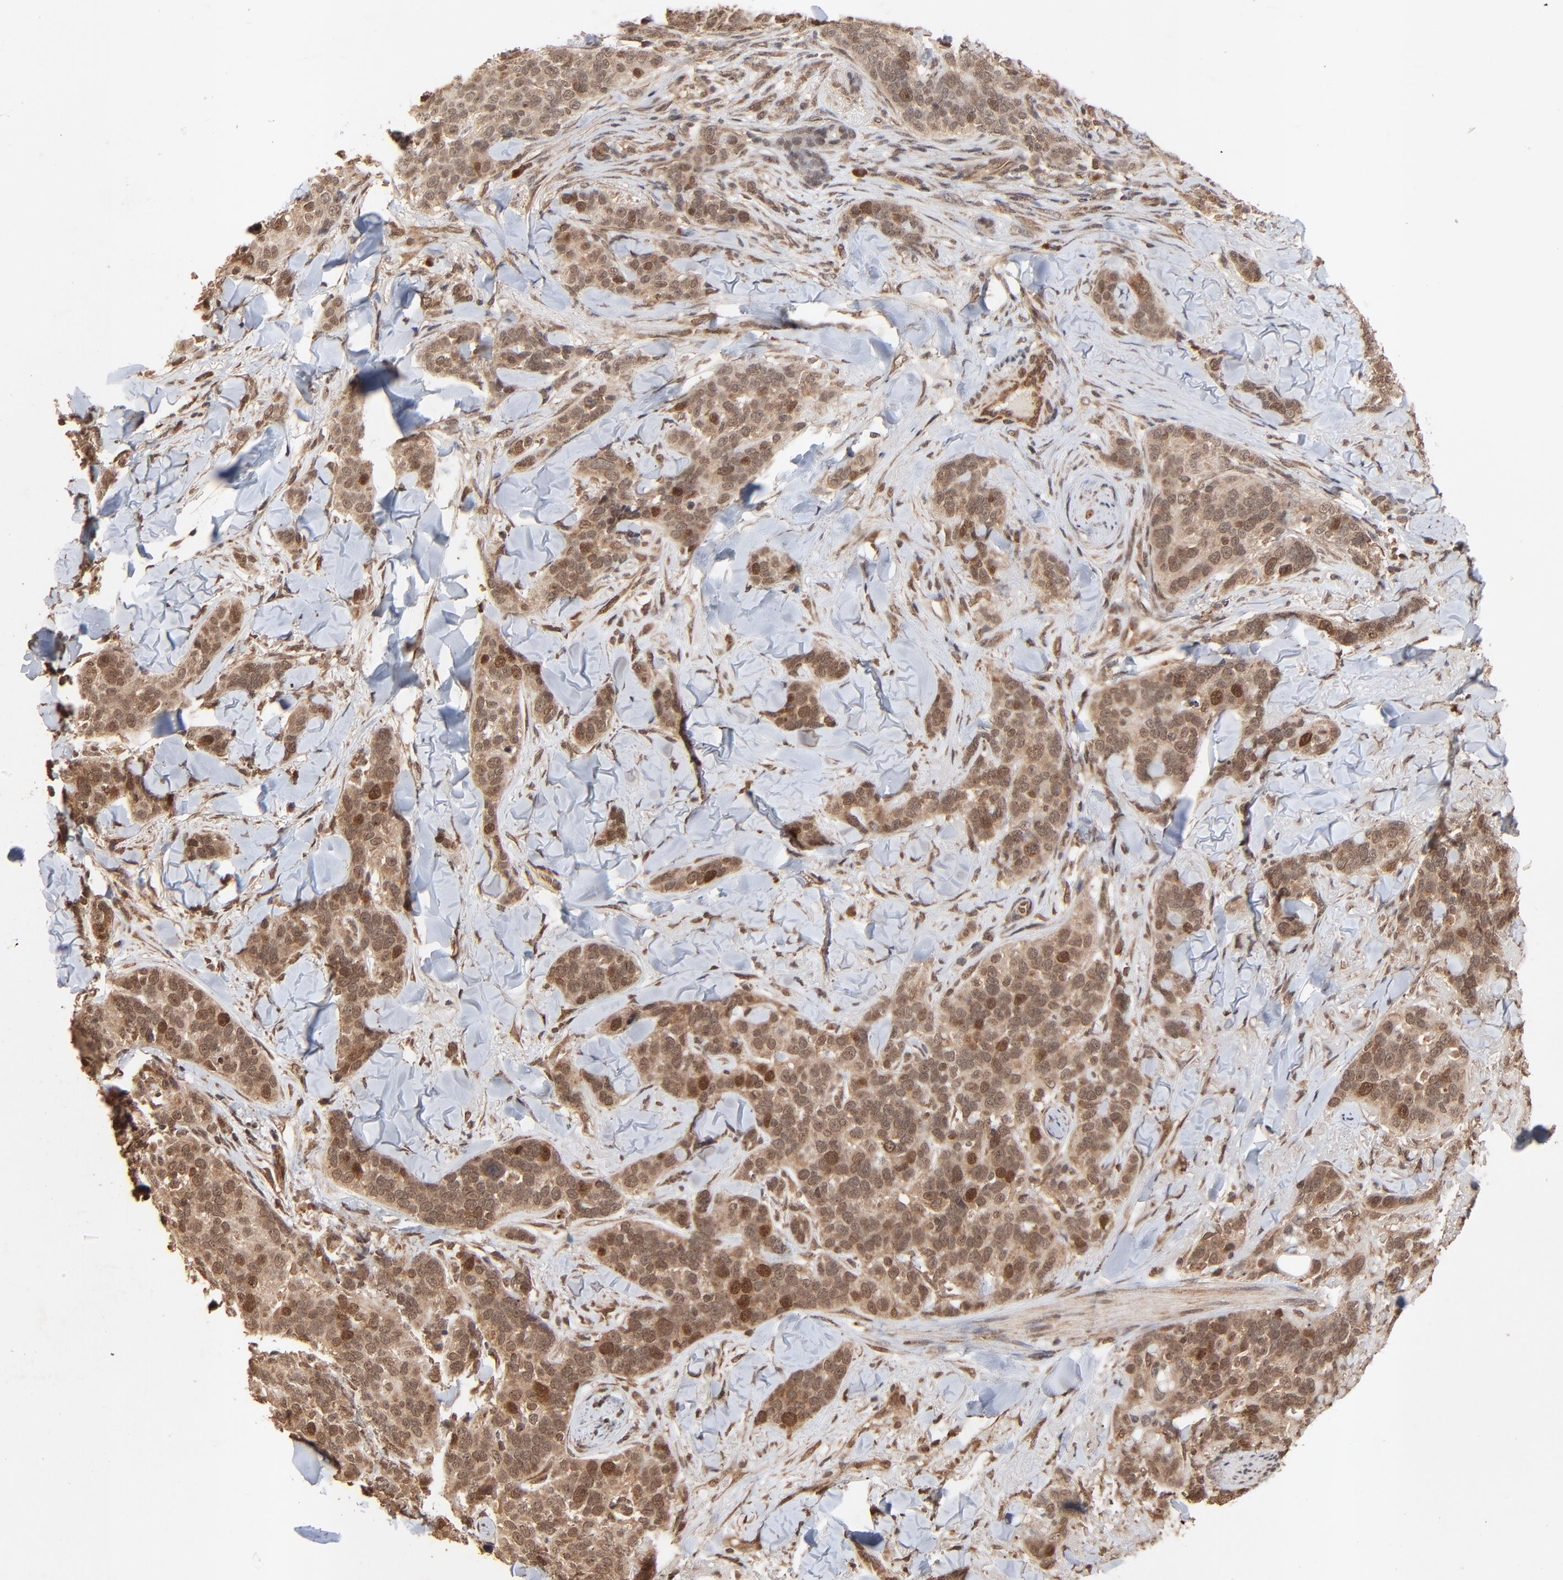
{"staining": {"intensity": "strong", "quantity": "<25%", "location": "cytoplasmic/membranous,nuclear"}, "tissue": "skin cancer", "cell_type": "Tumor cells", "image_type": "cancer", "snomed": [{"axis": "morphology", "description": "Normal tissue, NOS"}, {"axis": "morphology", "description": "Squamous cell carcinoma, NOS"}, {"axis": "topography", "description": "Skin"}], "caption": "A high-resolution image shows IHC staining of skin squamous cell carcinoma, which displays strong cytoplasmic/membranous and nuclear staining in approximately <25% of tumor cells.", "gene": "FAM227A", "patient": {"sex": "female", "age": 83}}